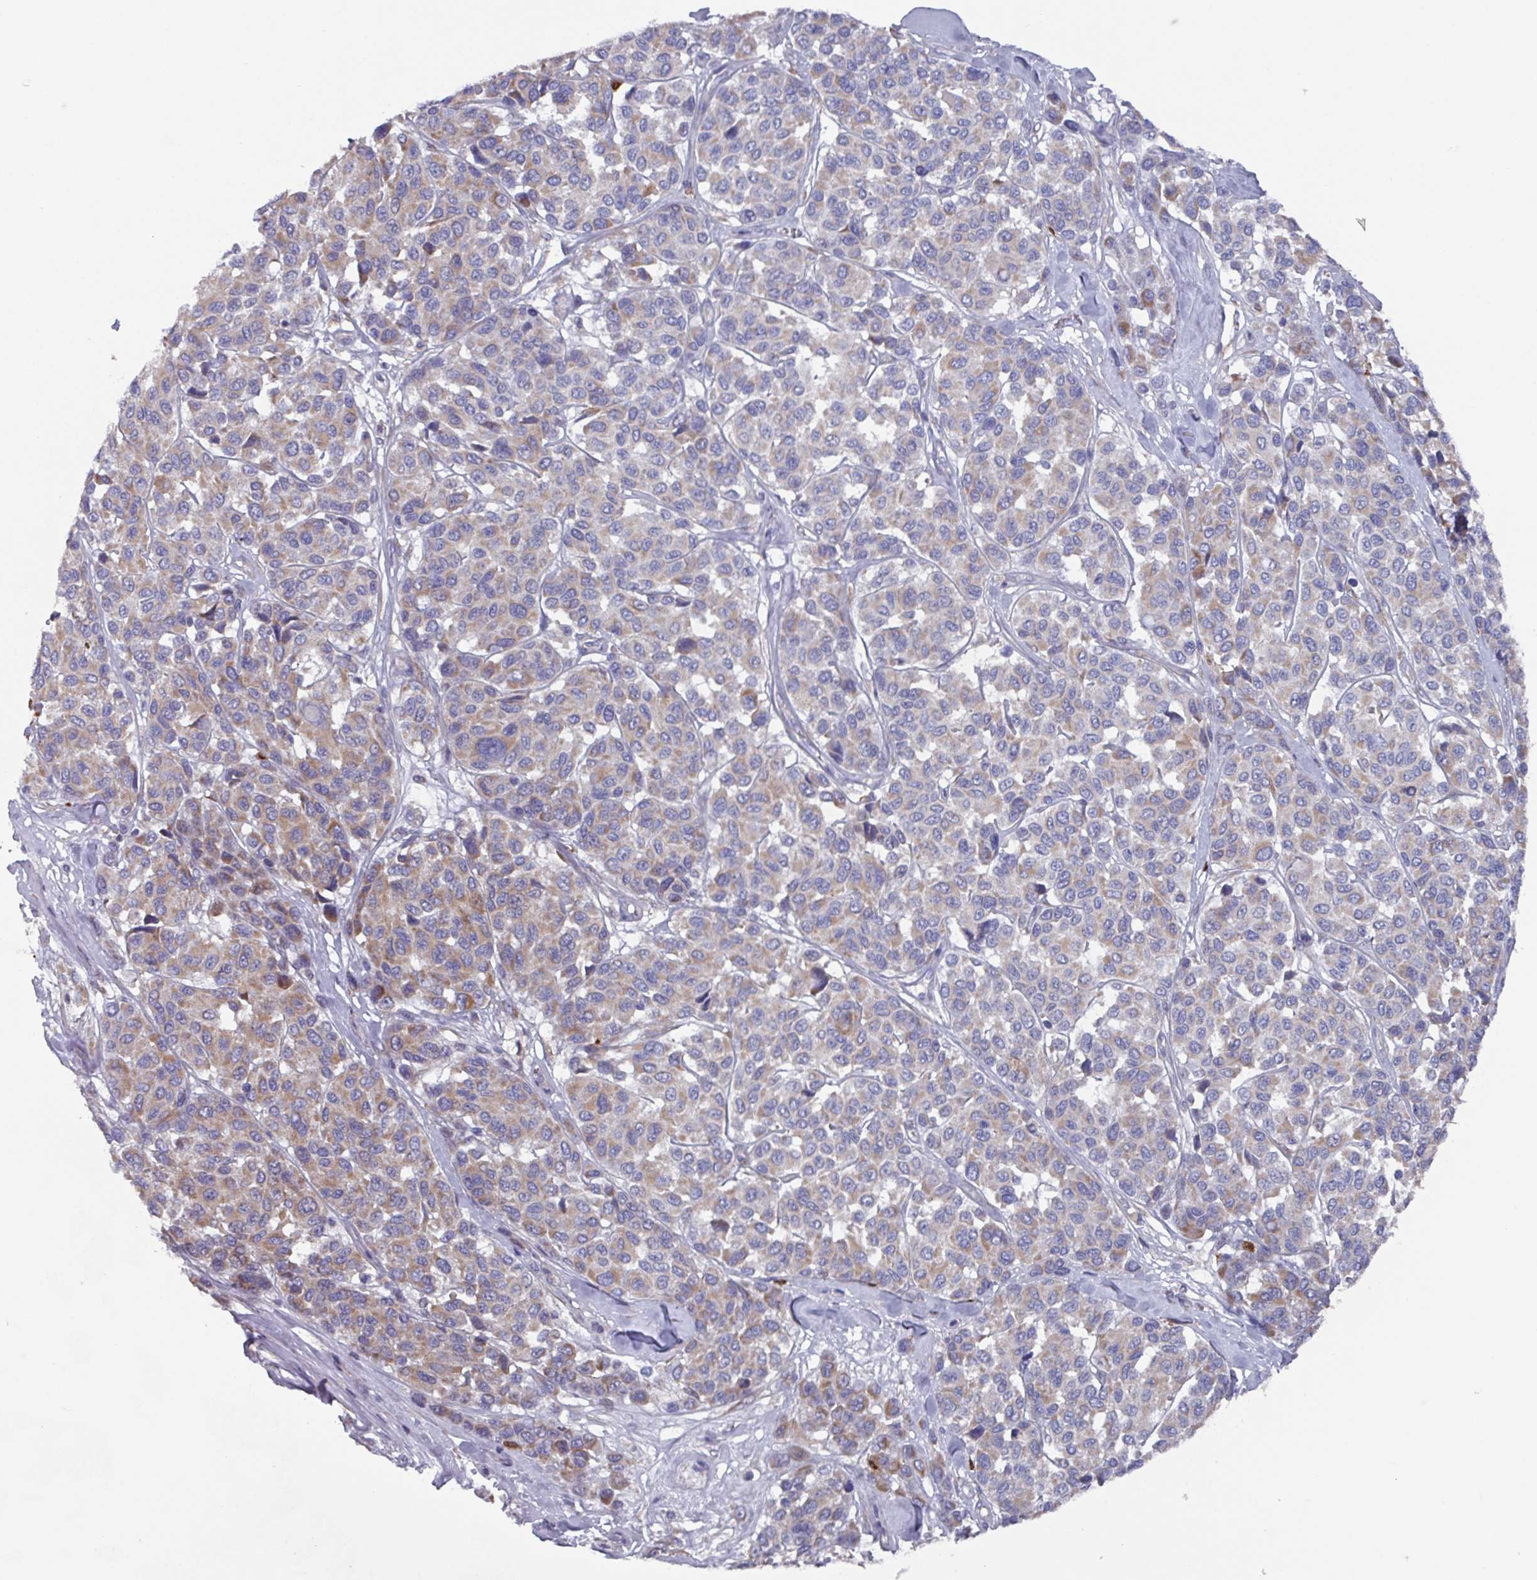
{"staining": {"intensity": "moderate", "quantity": "<25%", "location": "cytoplasmic/membranous"}, "tissue": "melanoma", "cell_type": "Tumor cells", "image_type": "cancer", "snomed": [{"axis": "morphology", "description": "Malignant melanoma, NOS"}, {"axis": "topography", "description": "Skin"}], "caption": "Tumor cells reveal low levels of moderate cytoplasmic/membranous staining in approximately <25% of cells in human melanoma. The protein is shown in brown color, while the nuclei are stained blue.", "gene": "UQCC2", "patient": {"sex": "female", "age": 66}}